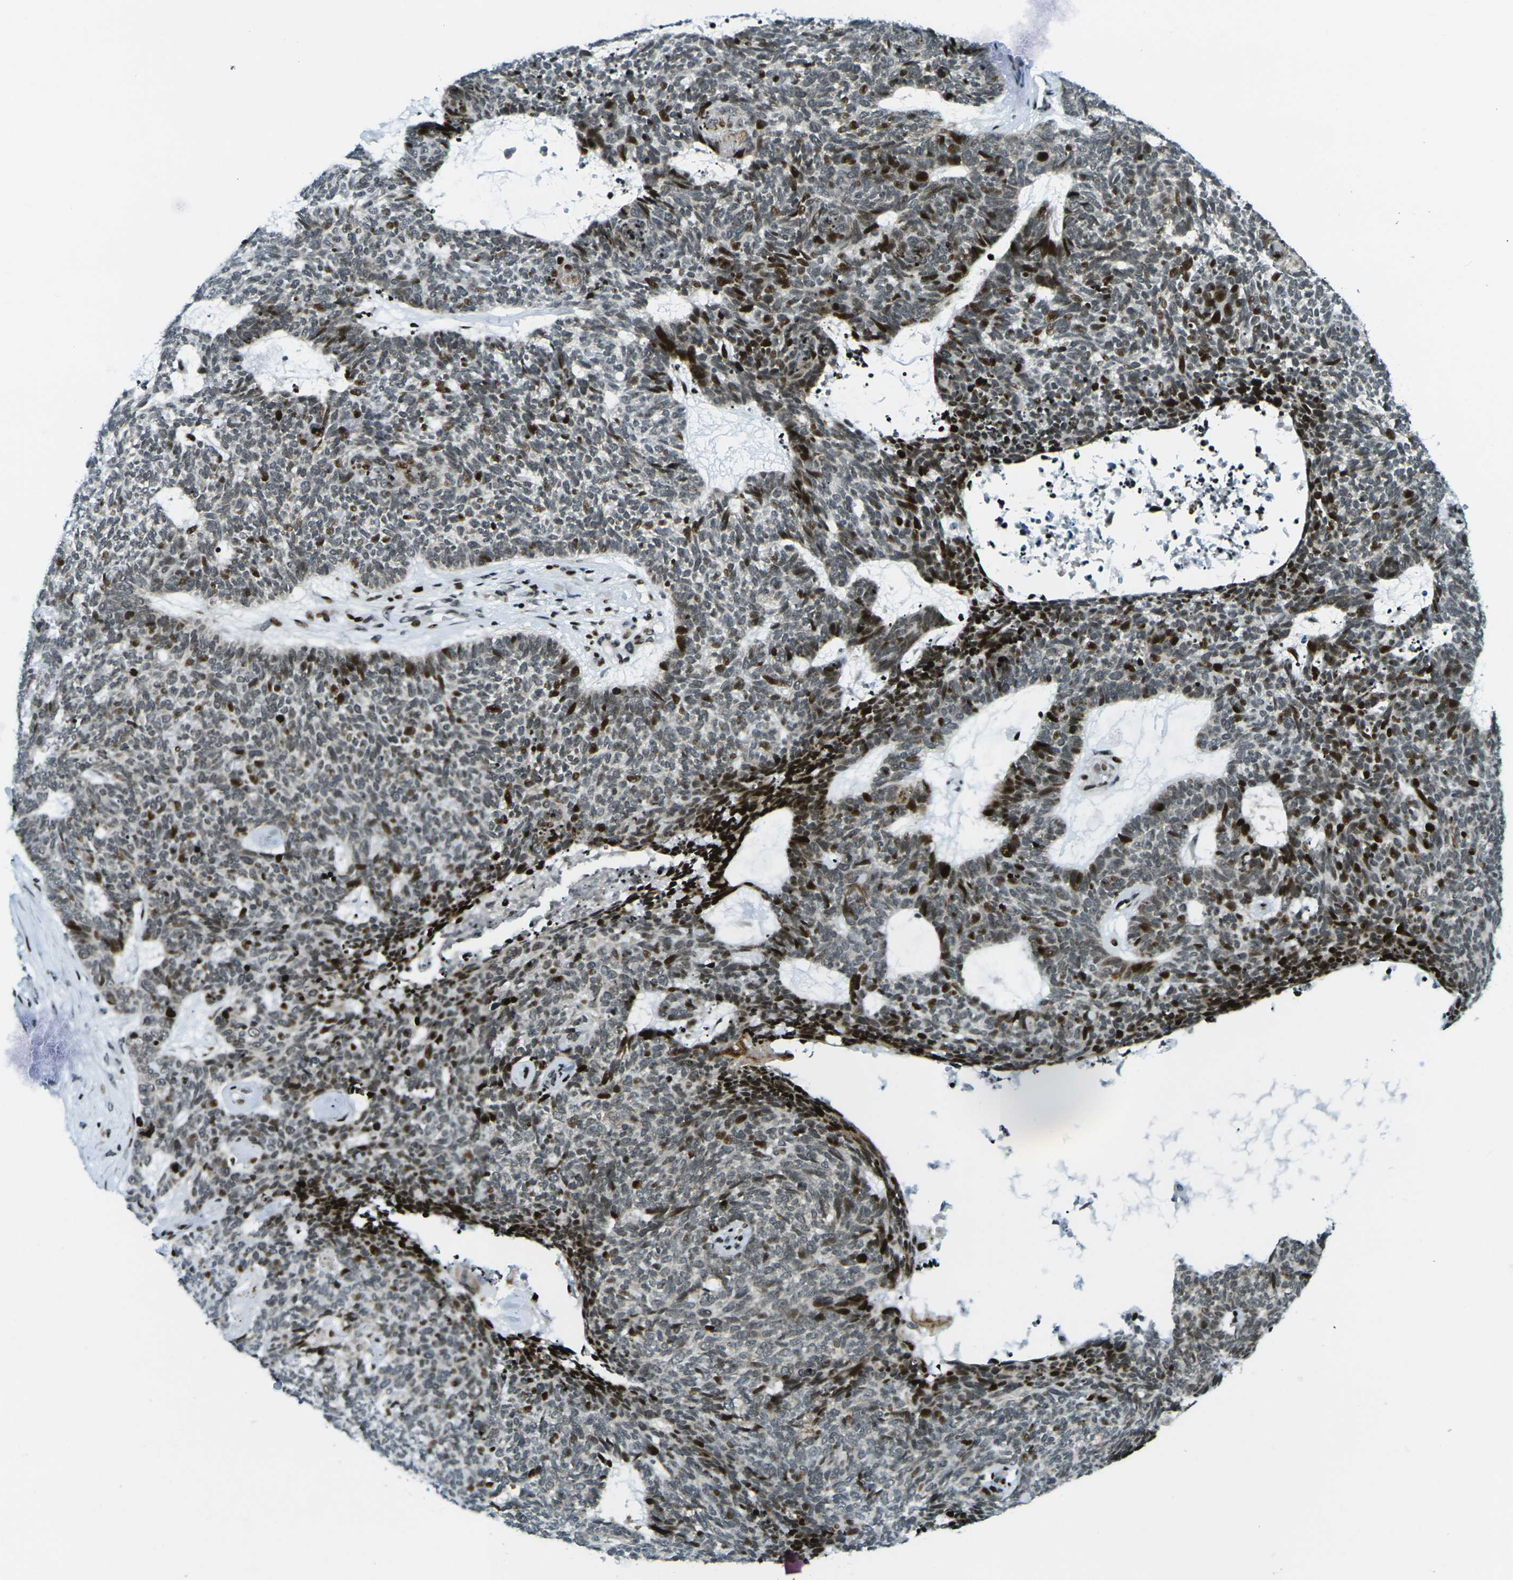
{"staining": {"intensity": "moderate", "quantity": ">75%", "location": "nuclear"}, "tissue": "skin cancer", "cell_type": "Tumor cells", "image_type": "cancer", "snomed": [{"axis": "morphology", "description": "Basal cell carcinoma"}, {"axis": "topography", "description": "Skin"}], "caption": "The image reveals a brown stain indicating the presence of a protein in the nuclear of tumor cells in skin cancer (basal cell carcinoma).", "gene": "H3-3A", "patient": {"sex": "female", "age": 84}}